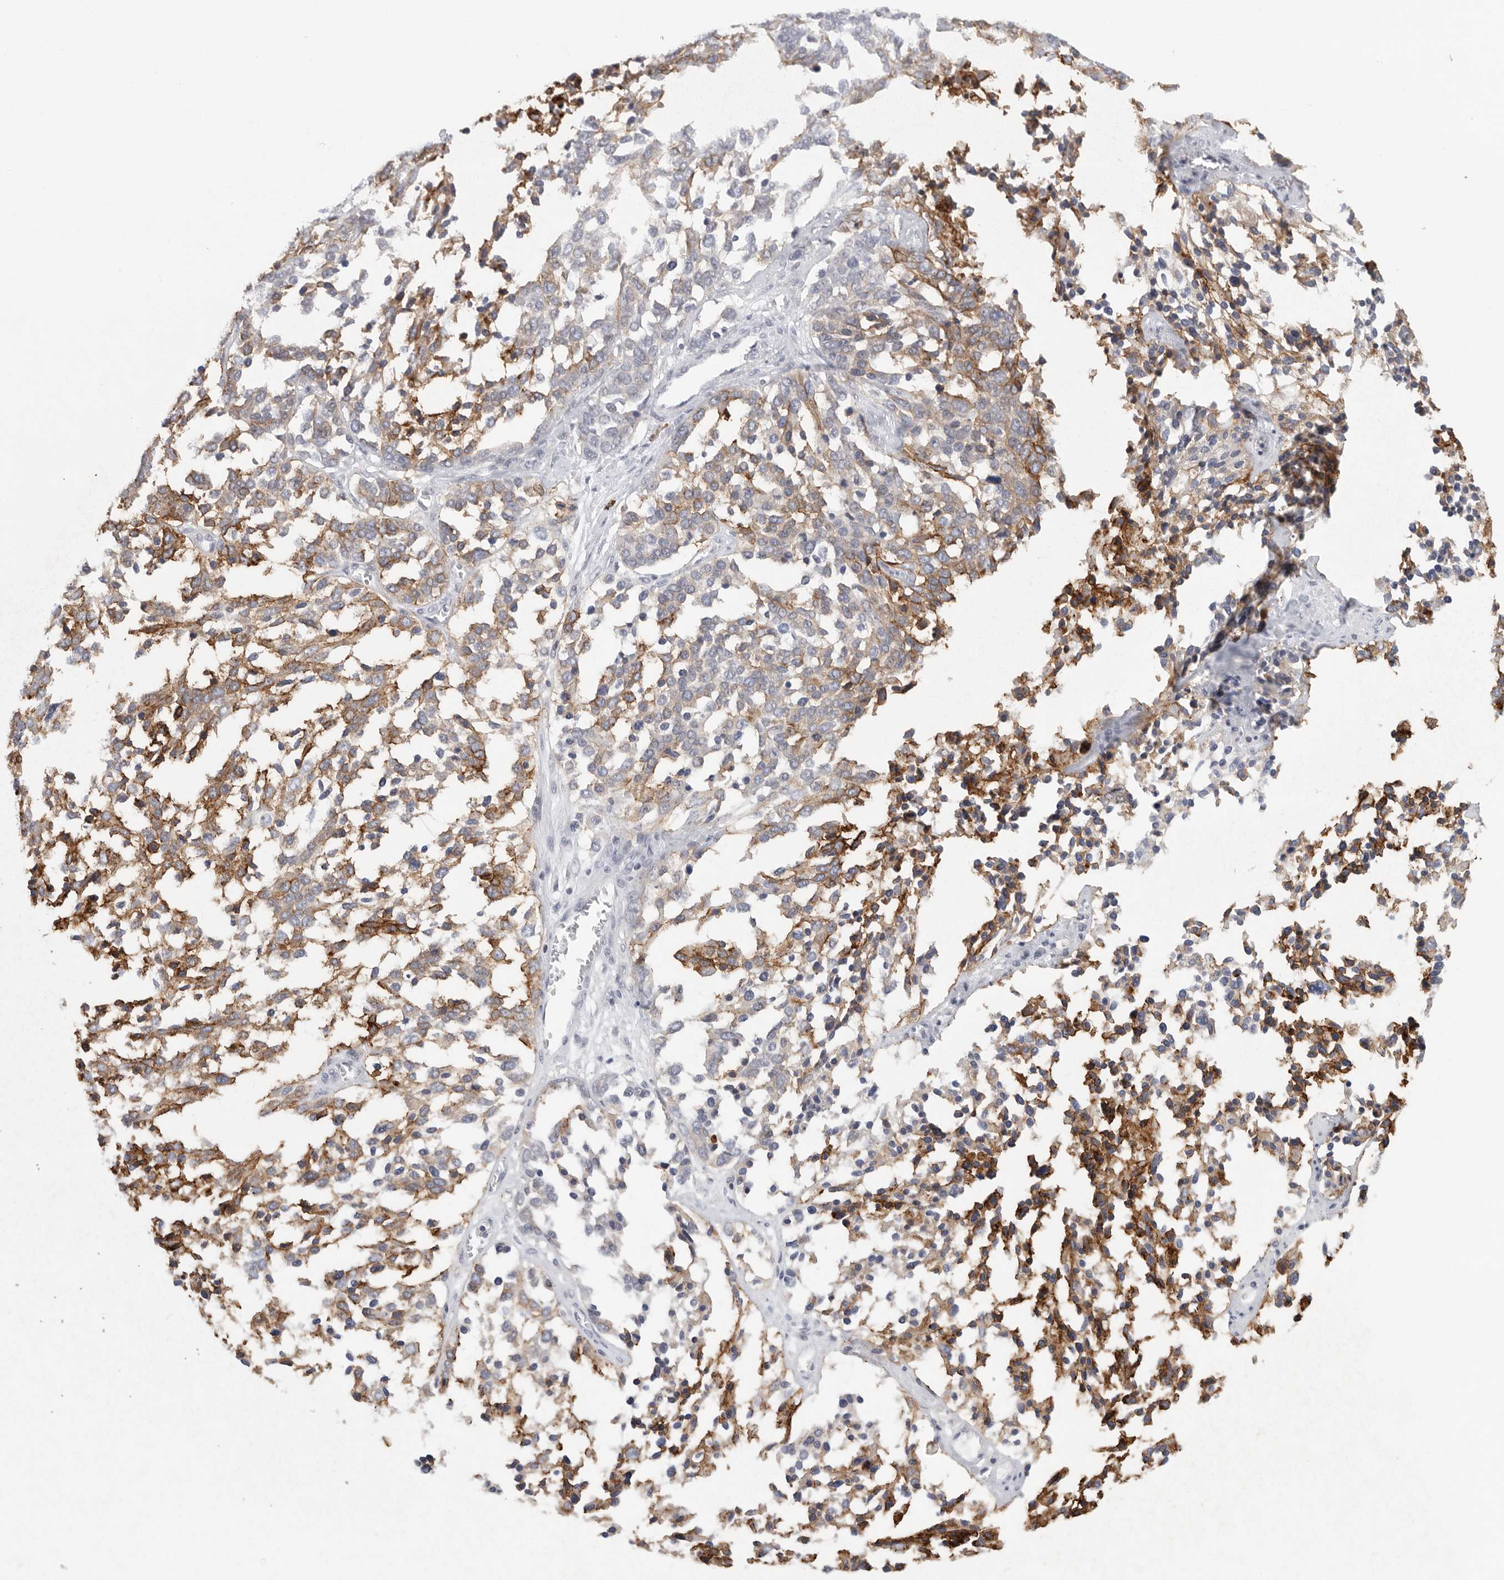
{"staining": {"intensity": "moderate", "quantity": ">75%", "location": "cytoplasmic/membranous"}, "tissue": "ovarian cancer", "cell_type": "Tumor cells", "image_type": "cancer", "snomed": [{"axis": "morphology", "description": "Cystadenocarcinoma, serous, NOS"}, {"axis": "topography", "description": "Ovary"}], "caption": "IHC (DAB (3,3'-diaminobenzidine)) staining of human ovarian serous cystadenocarcinoma demonstrates moderate cytoplasmic/membranous protein expression in approximately >75% of tumor cells.", "gene": "TMEM69", "patient": {"sex": "female", "age": 44}}